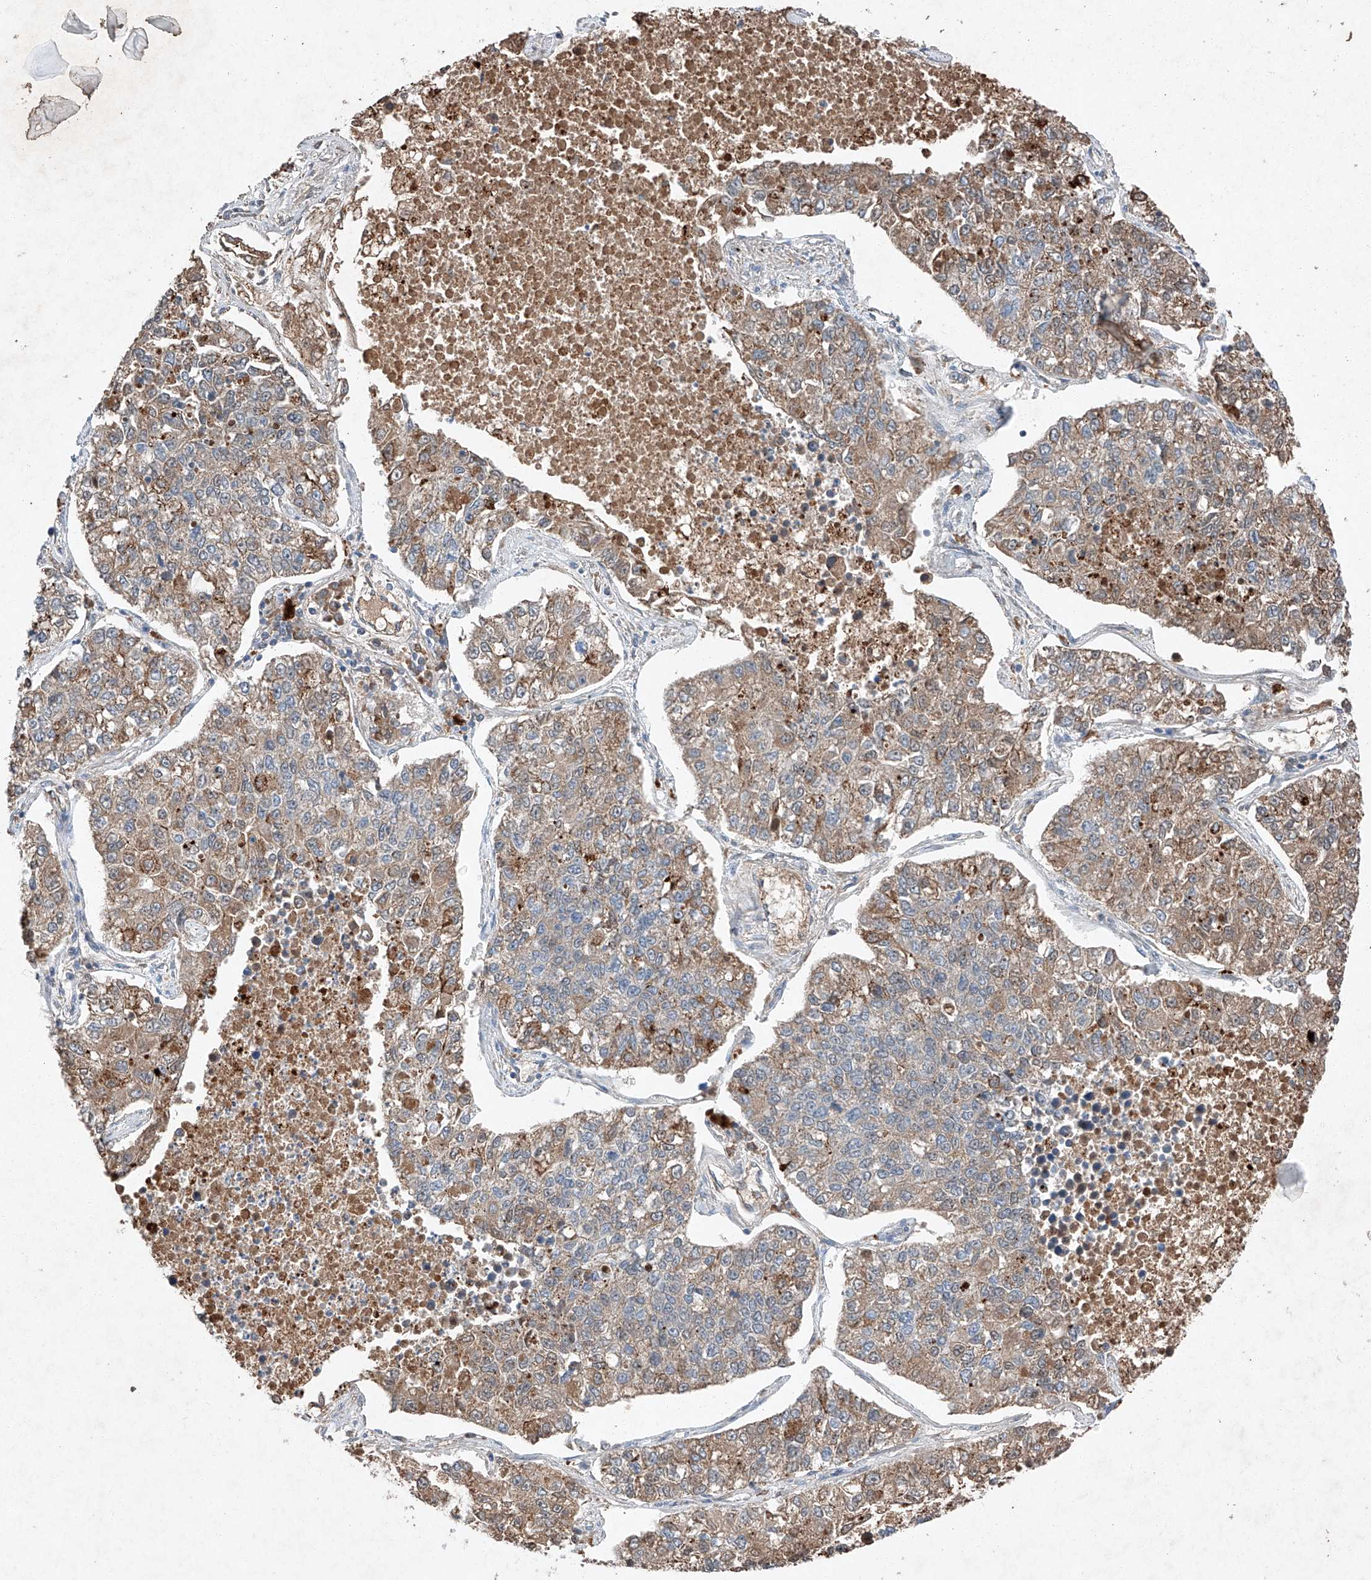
{"staining": {"intensity": "weak", "quantity": "25%-75%", "location": "cytoplasmic/membranous"}, "tissue": "lung cancer", "cell_type": "Tumor cells", "image_type": "cancer", "snomed": [{"axis": "morphology", "description": "Adenocarcinoma, NOS"}, {"axis": "topography", "description": "Lung"}], "caption": "IHC histopathology image of human adenocarcinoma (lung) stained for a protein (brown), which shows low levels of weak cytoplasmic/membranous positivity in approximately 25%-75% of tumor cells.", "gene": "RUSC1", "patient": {"sex": "male", "age": 49}}